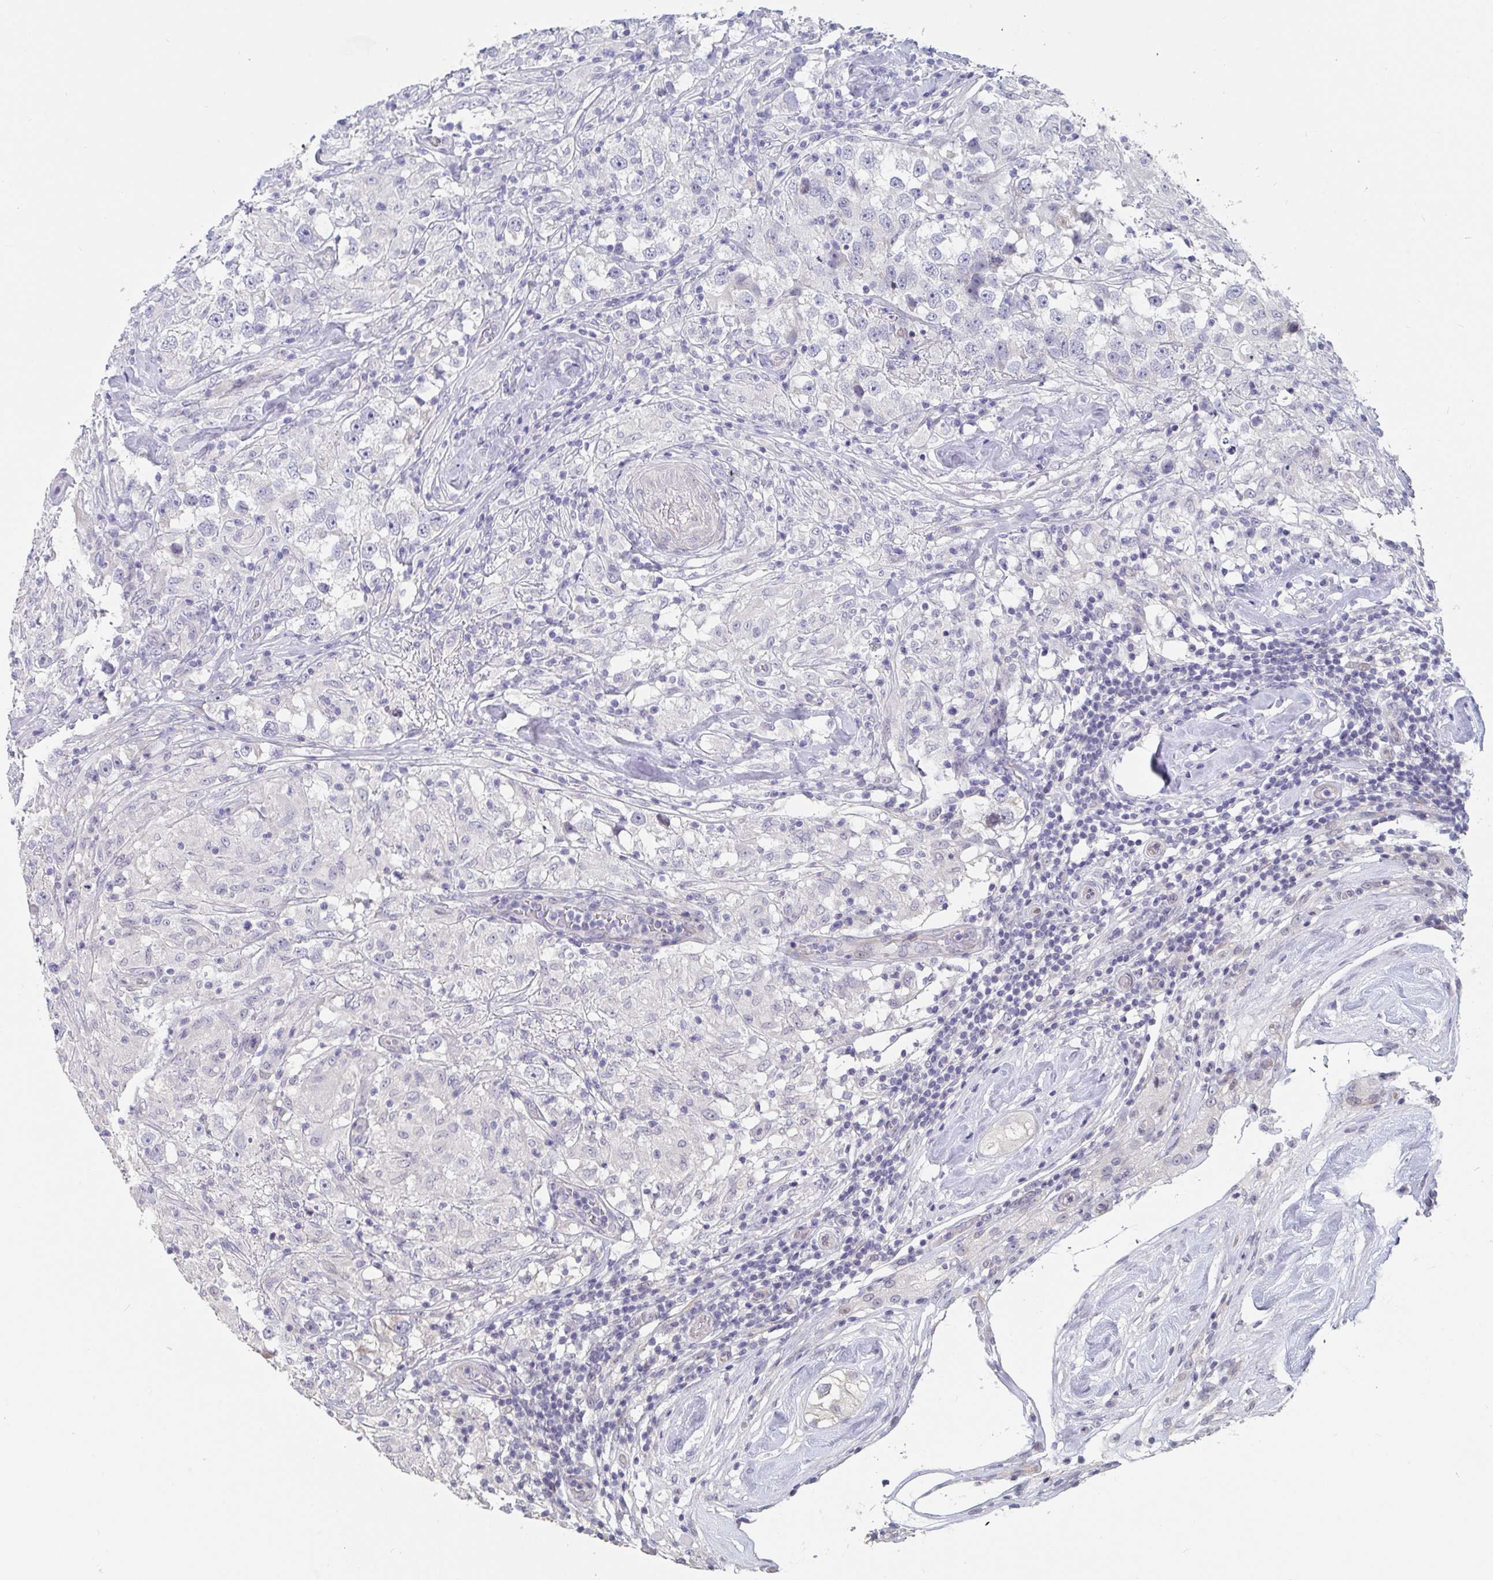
{"staining": {"intensity": "negative", "quantity": "none", "location": "none"}, "tissue": "testis cancer", "cell_type": "Tumor cells", "image_type": "cancer", "snomed": [{"axis": "morphology", "description": "Seminoma, NOS"}, {"axis": "topography", "description": "Testis"}], "caption": "A micrograph of testis seminoma stained for a protein reveals no brown staining in tumor cells.", "gene": "FAM156B", "patient": {"sex": "male", "age": 46}}